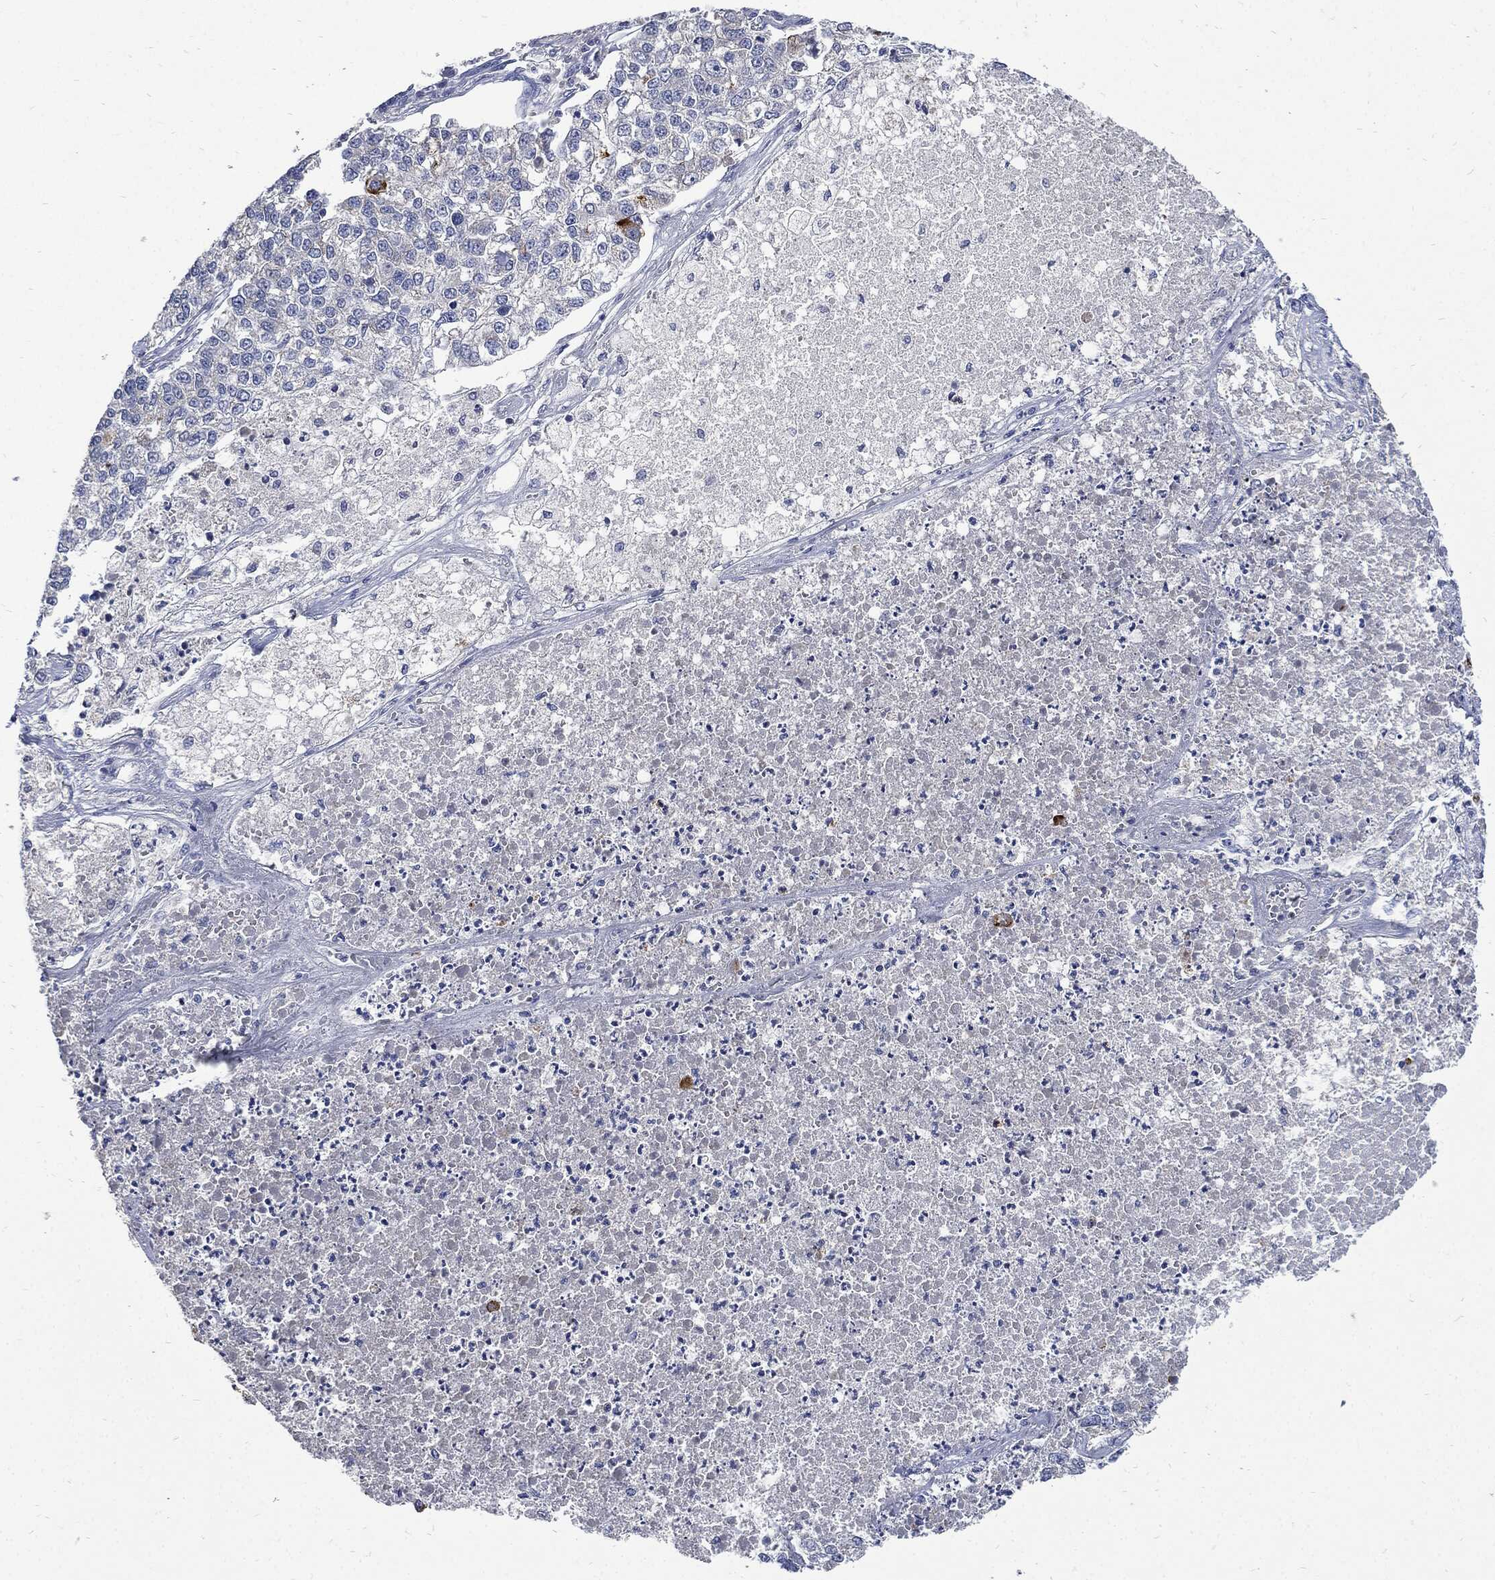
{"staining": {"intensity": "negative", "quantity": "none", "location": "none"}, "tissue": "lung cancer", "cell_type": "Tumor cells", "image_type": "cancer", "snomed": [{"axis": "morphology", "description": "Adenocarcinoma, NOS"}, {"axis": "topography", "description": "Lung"}], "caption": "Immunohistochemistry of human adenocarcinoma (lung) reveals no positivity in tumor cells.", "gene": "CPE", "patient": {"sex": "male", "age": 49}}